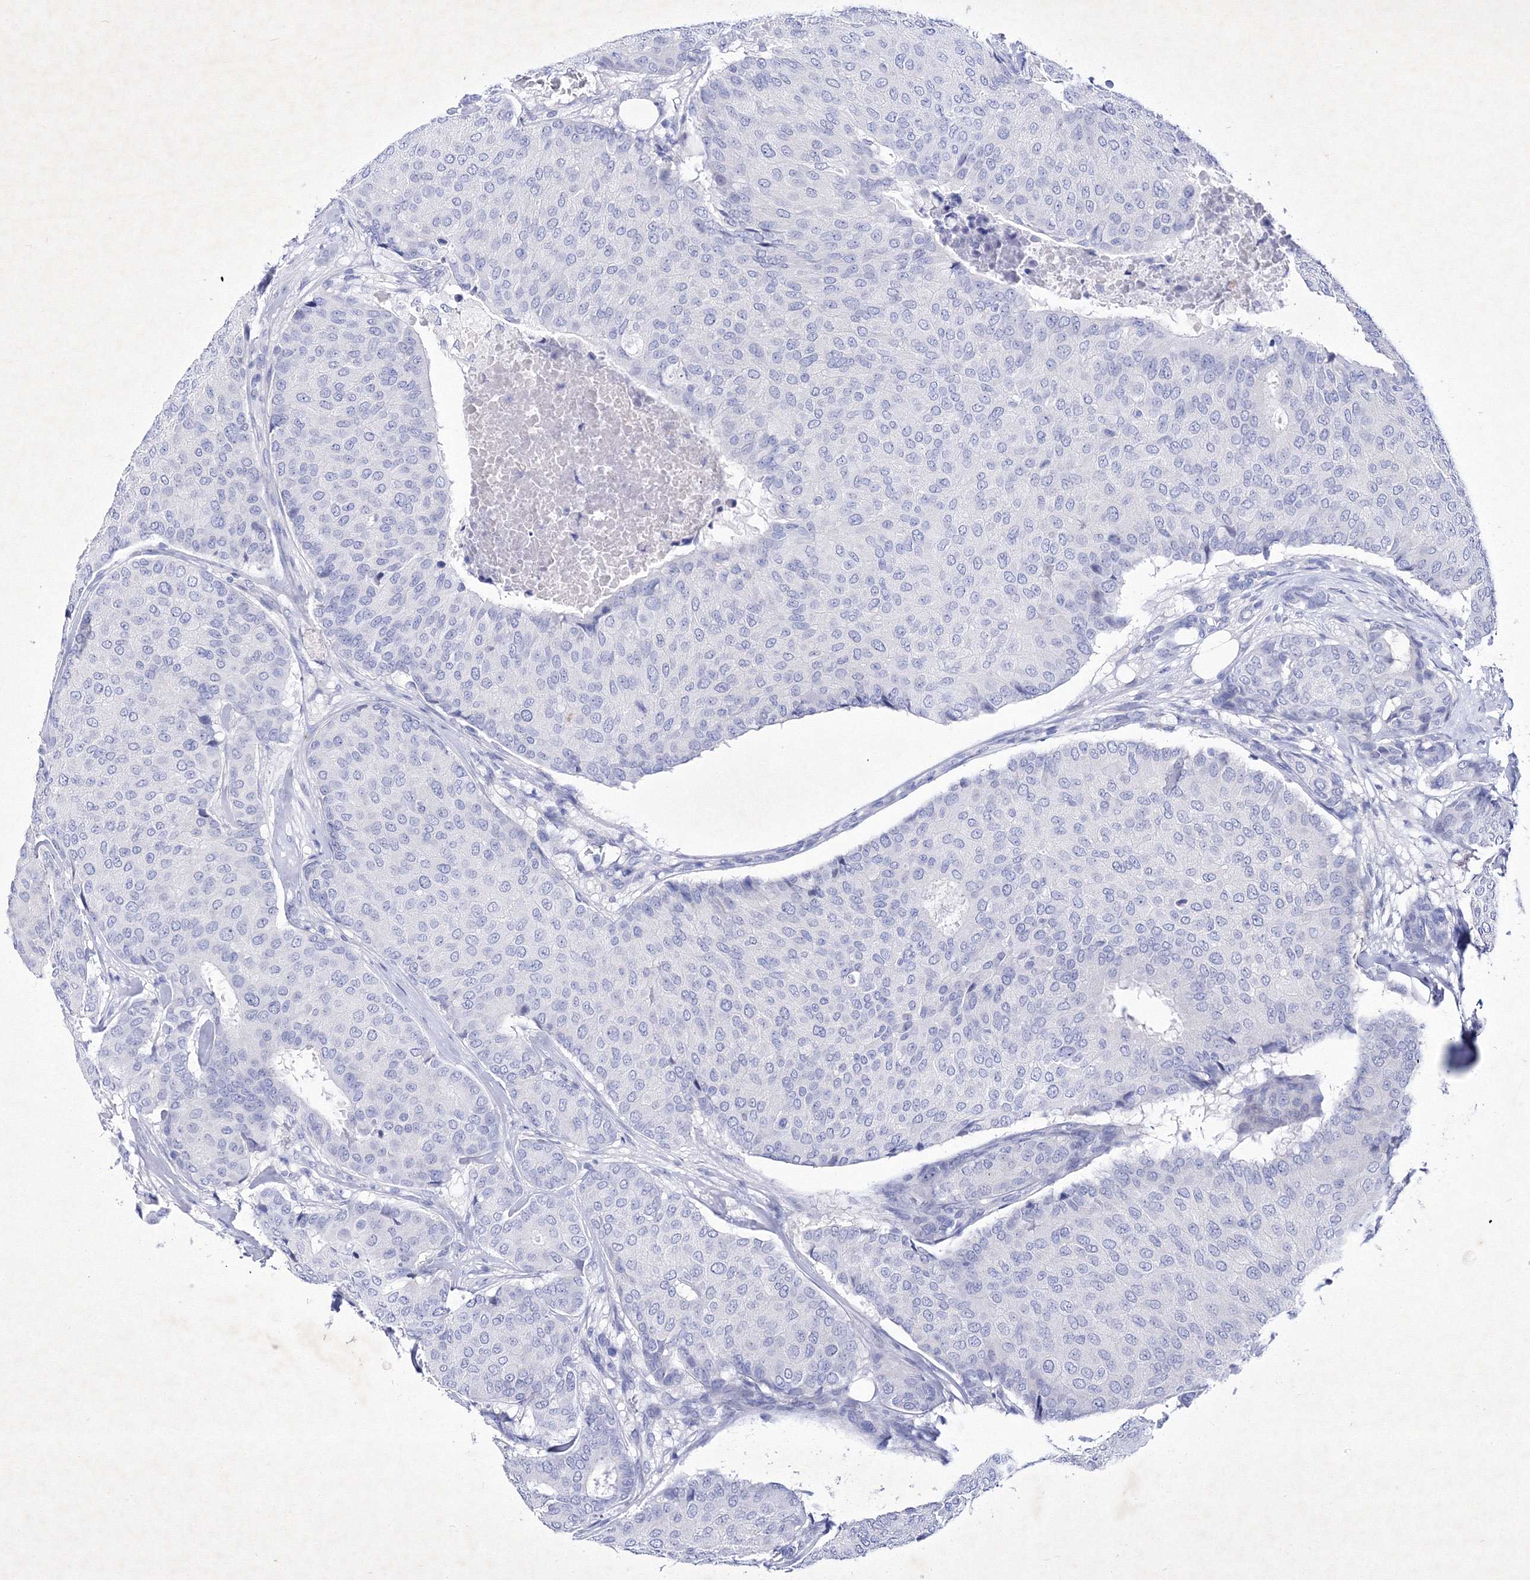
{"staining": {"intensity": "negative", "quantity": "none", "location": "none"}, "tissue": "breast cancer", "cell_type": "Tumor cells", "image_type": "cancer", "snomed": [{"axis": "morphology", "description": "Duct carcinoma"}, {"axis": "topography", "description": "Breast"}], "caption": "Human breast cancer stained for a protein using immunohistochemistry exhibits no expression in tumor cells.", "gene": "GPN1", "patient": {"sex": "female", "age": 75}}